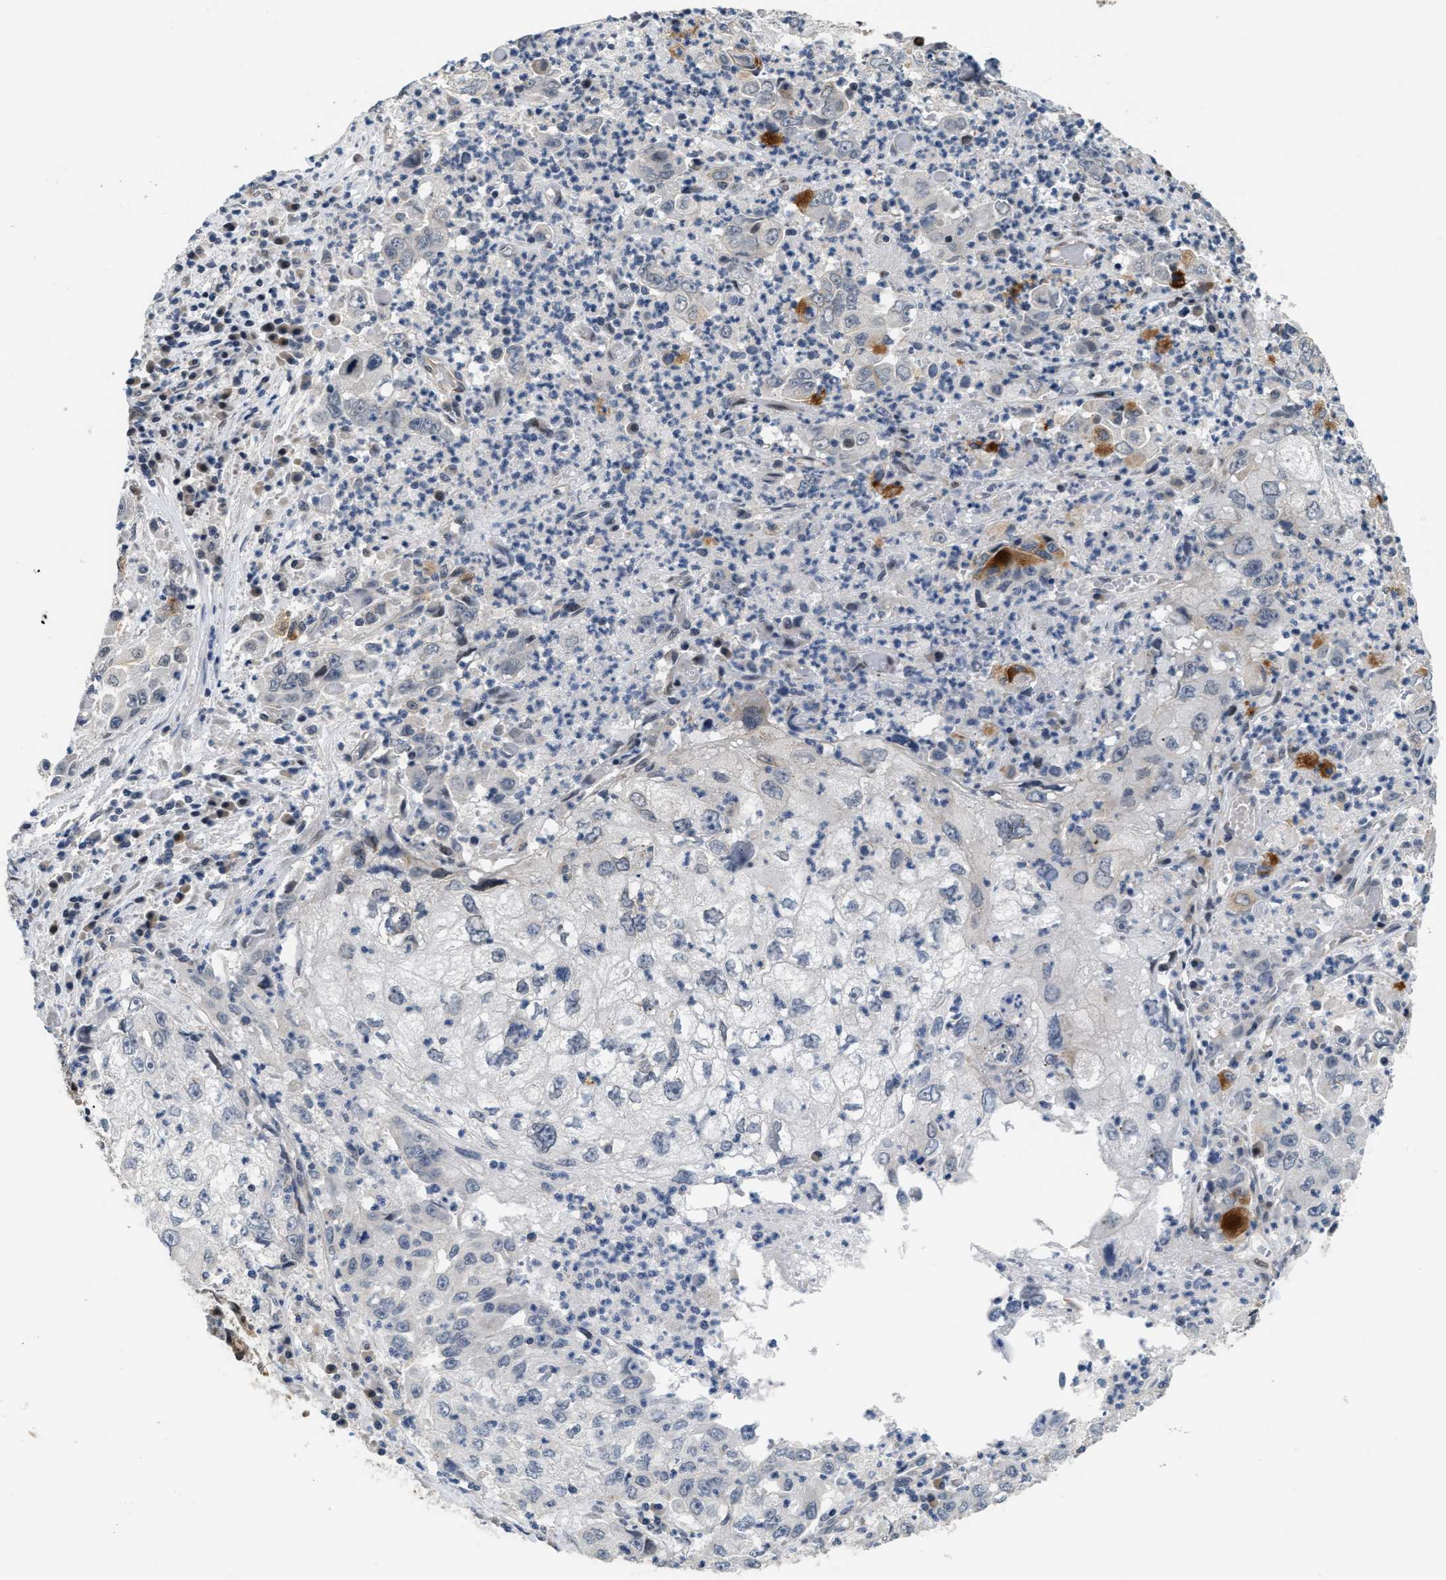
{"staining": {"intensity": "negative", "quantity": "none", "location": "none"}, "tissue": "cervical cancer", "cell_type": "Tumor cells", "image_type": "cancer", "snomed": [{"axis": "morphology", "description": "Squamous cell carcinoma, NOS"}, {"axis": "topography", "description": "Cervix"}], "caption": "This photomicrograph is of squamous cell carcinoma (cervical) stained with immunohistochemistry (IHC) to label a protein in brown with the nuclei are counter-stained blue. There is no expression in tumor cells. (DAB immunohistochemistry, high magnification).", "gene": "PPM1H", "patient": {"sex": "female", "age": 36}}